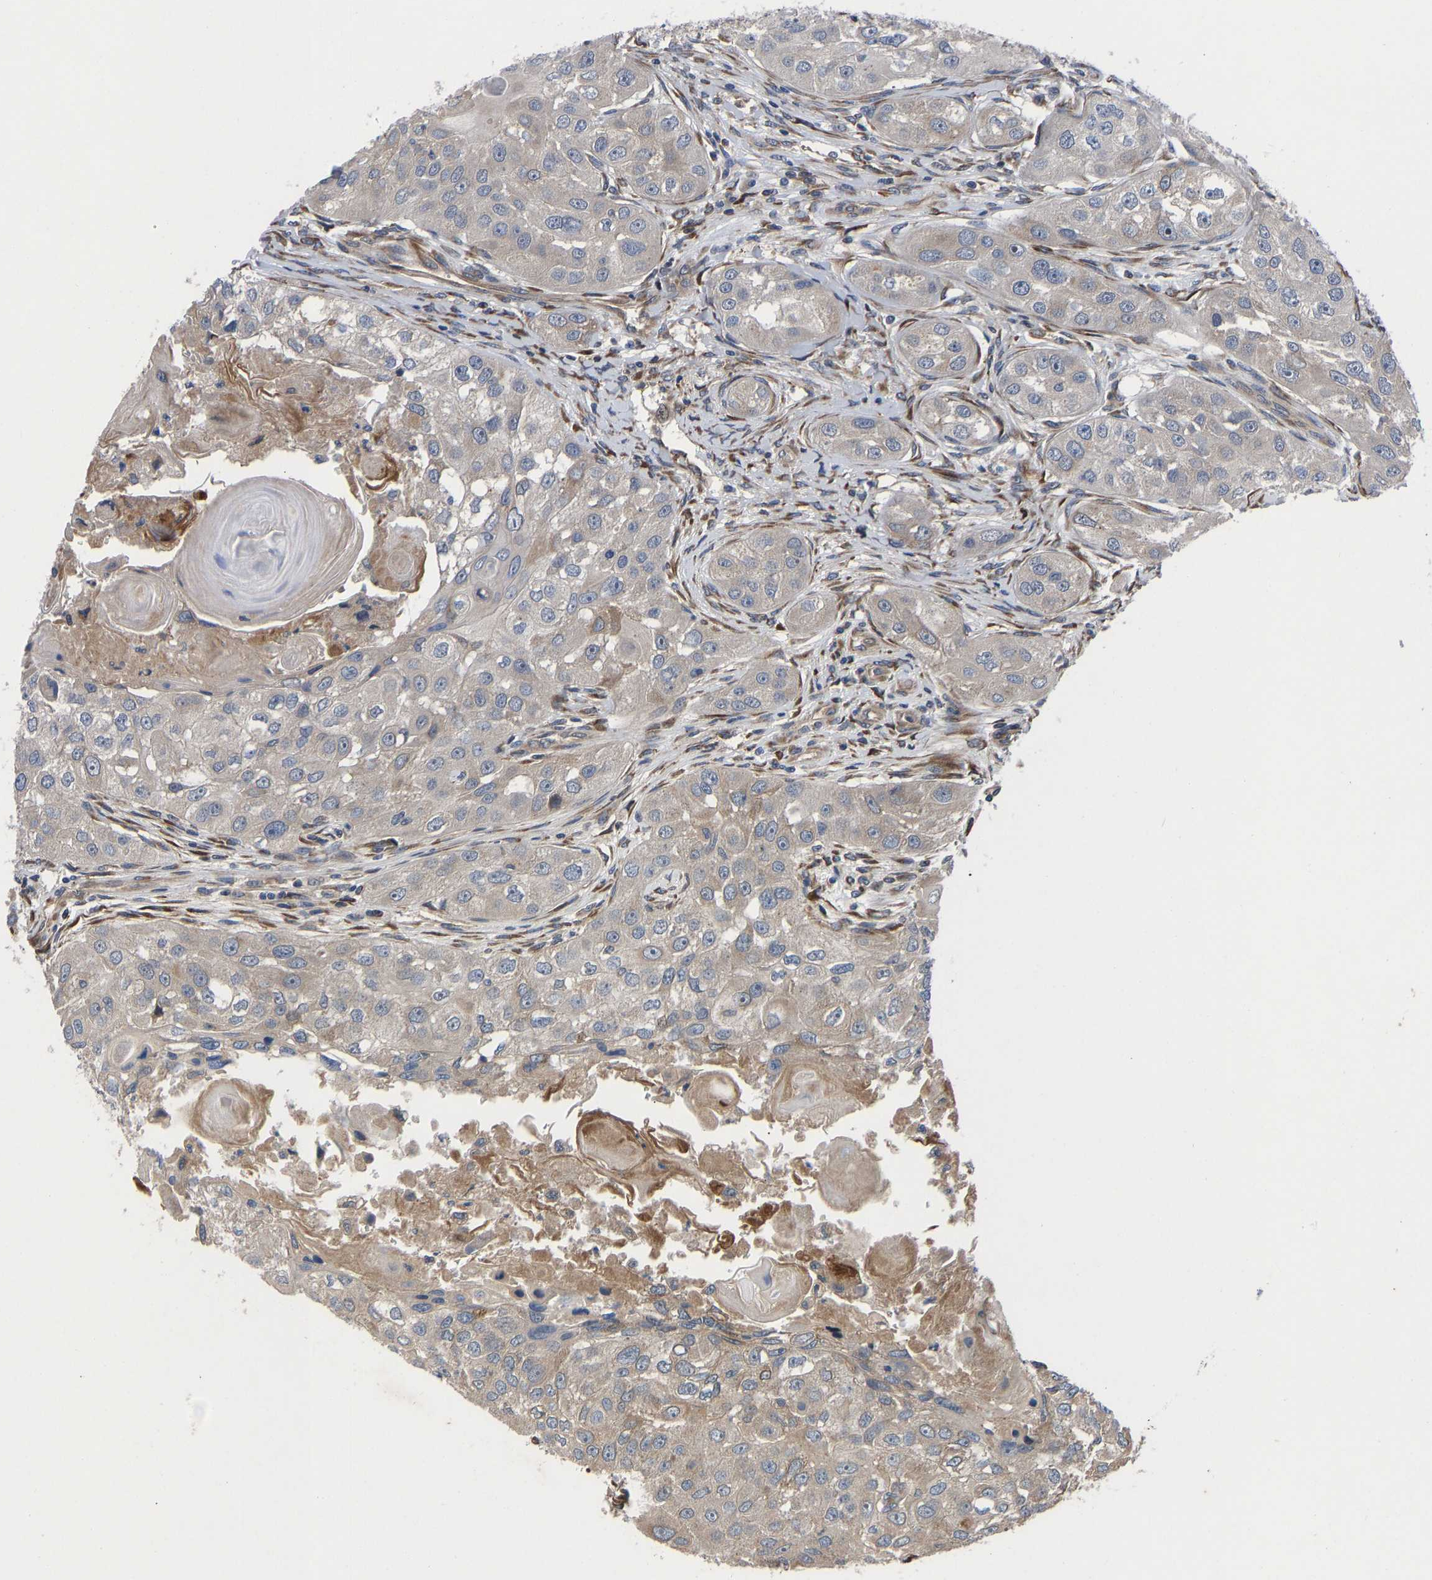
{"staining": {"intensity": "weak", "quantity": "<25%", "location": "cytoplasmic/membranous"}, "tissue": "head and neck cancer", "cell_type": "Tumor cells", "image_type": "cancer", "snomed": [{"axis": "morphology", "description": "Normal tissue, NOS"}, {"axis": "morphology", "description": "Squamous cell carcinoma, NOS"}, {"axis": "topography", "description": "Skeletal muscle"}, {"axis": "topography", "description": "Head-Neck"}], "caption": "A high-resolution image shows immunohistochemistry staining of head and neck cancer, which reveals no significant positivity in tumor cells.", "gene": "FRRS1", "patient": {"sex": "male", "age": 51}}